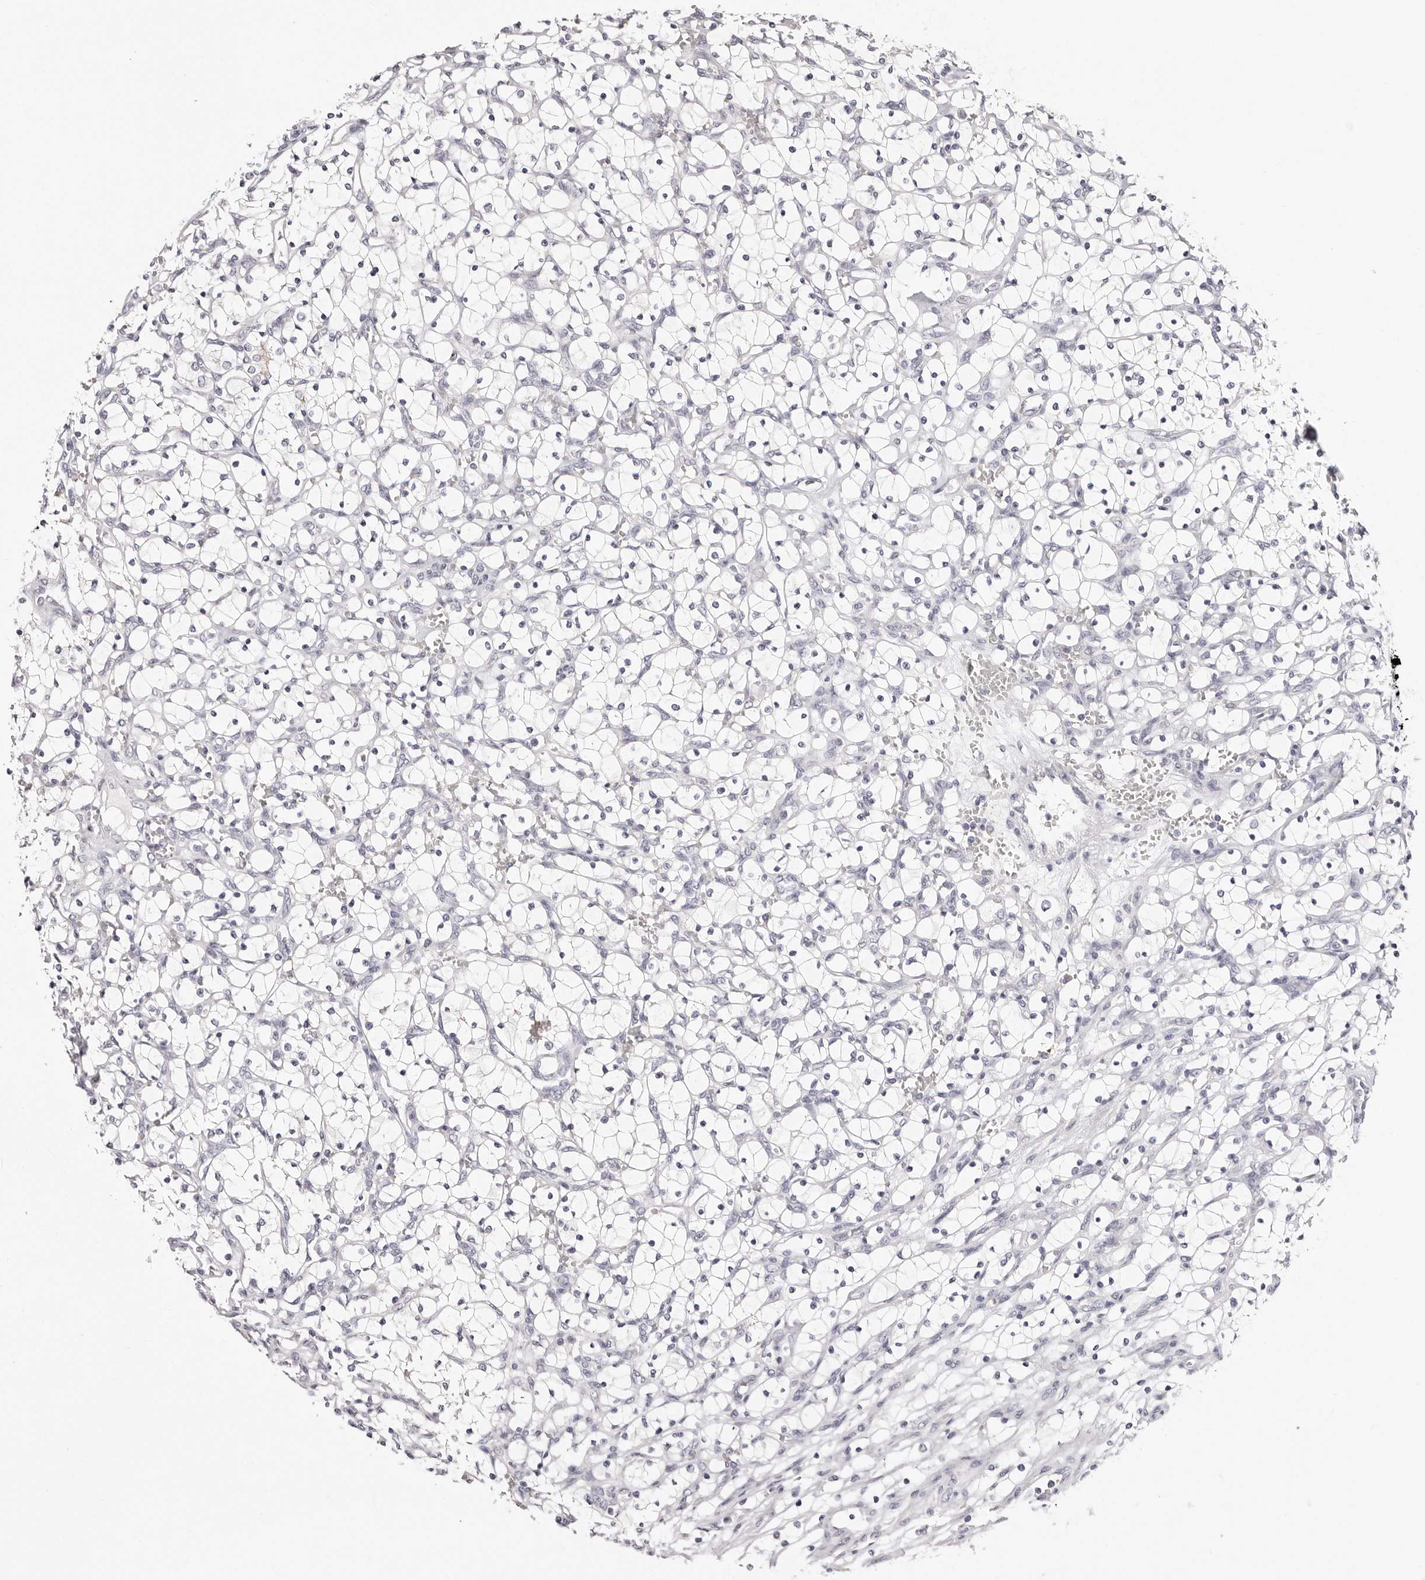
{"staining": {"intensity": "negative", "quantity": "none", "location": "none"}, "tissue": "renal cancer", "cell_type": "Tumor cells", "image_type": "cancer", "snomed": [{"axis": "morphology", "description": "Adenocarcinoma, NOS"}, {"axis": "topography", "description": "Kidney"}], "caption": "This is an IHC image of adenocarcinoma (renal). There is no positivity in tumor cells.", "gene": "ROM1", "patient": {"sex": "female", "age": 69}}